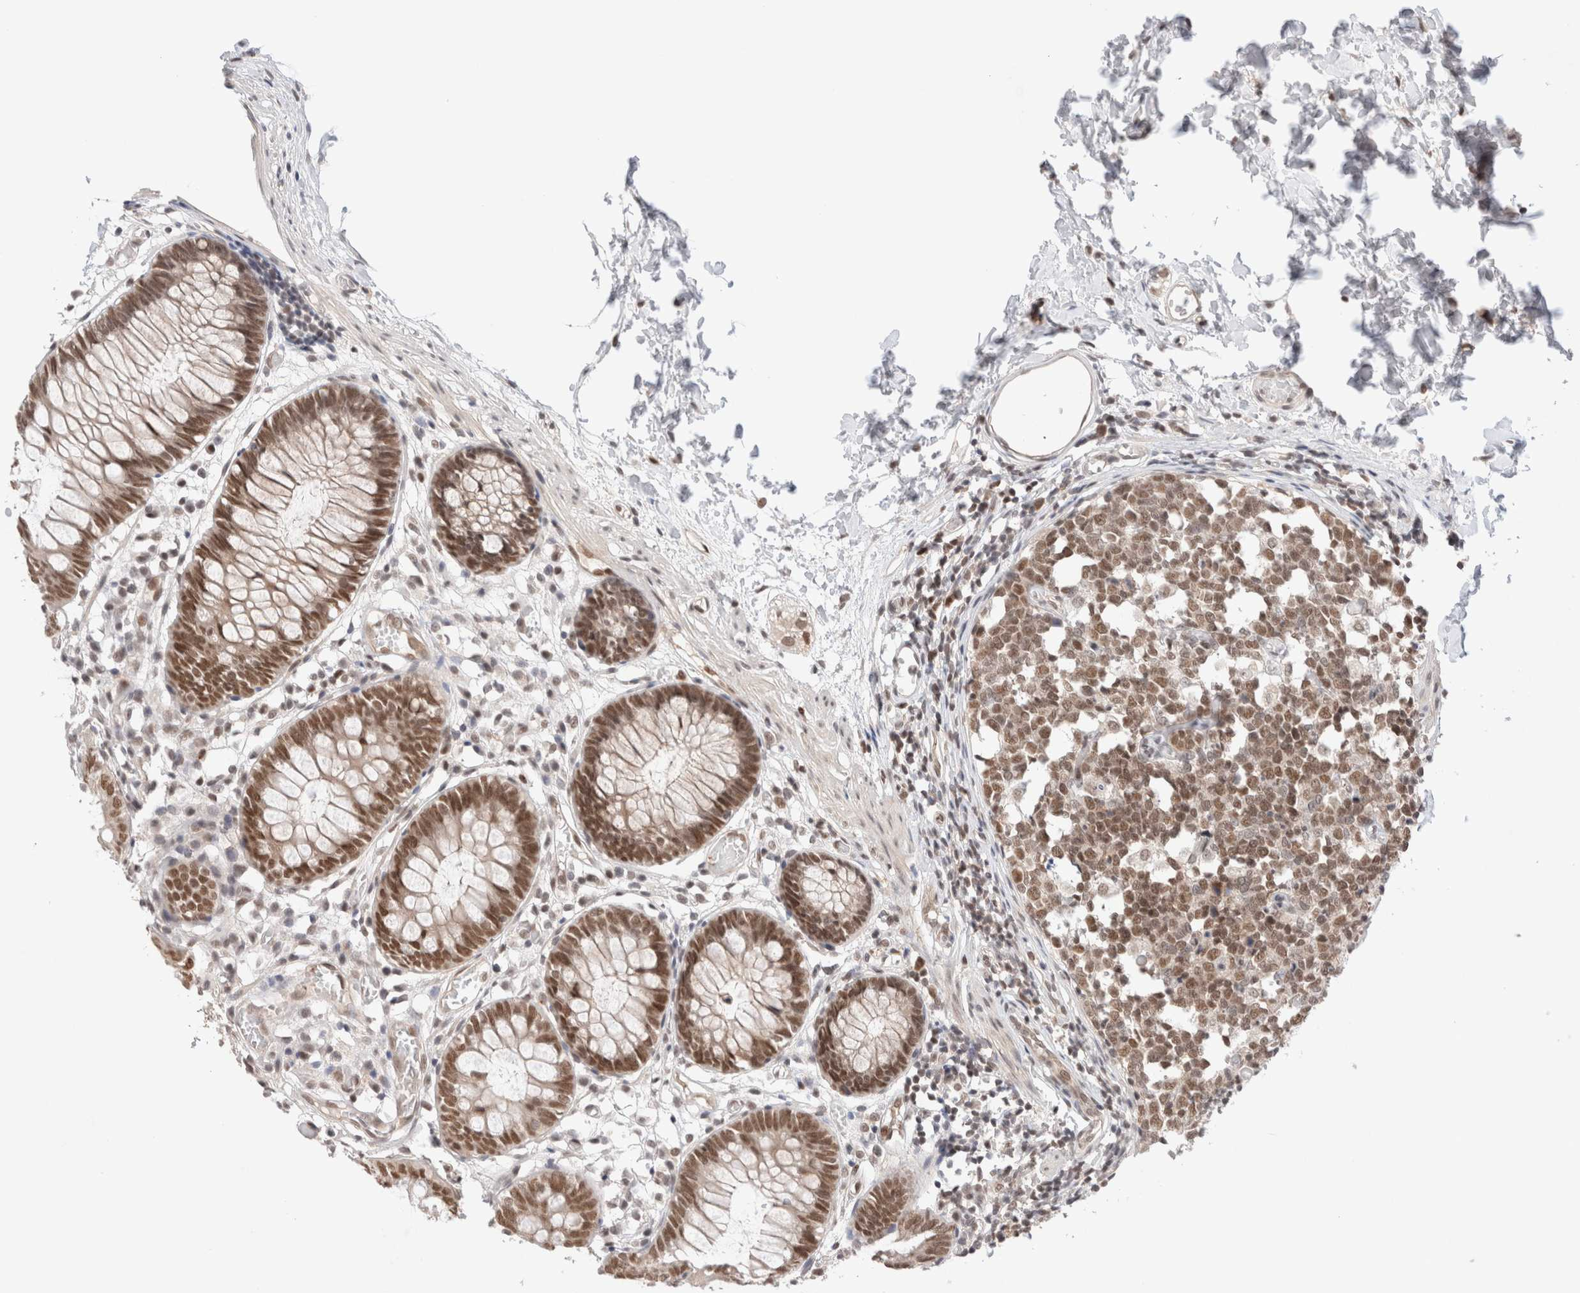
{"staining": {"intensity": "moderate", "quantity": ">75%", "location": "nuclear"}, "tissue": "colon", "cell_type": "Endothelial cells", "image_type": "normal", "snomed": [{"axis": "morphology", "description": "Normal tissue, NOS"}, {"axis": "topography", "description": "Colon"}], "caption": "Endothelial cells display medium levels of moderate nuclear expression in about >75% of cells in normal human colon.", "gene": "GATAD2A", "patient": {"sex": "male", "age": 14}}